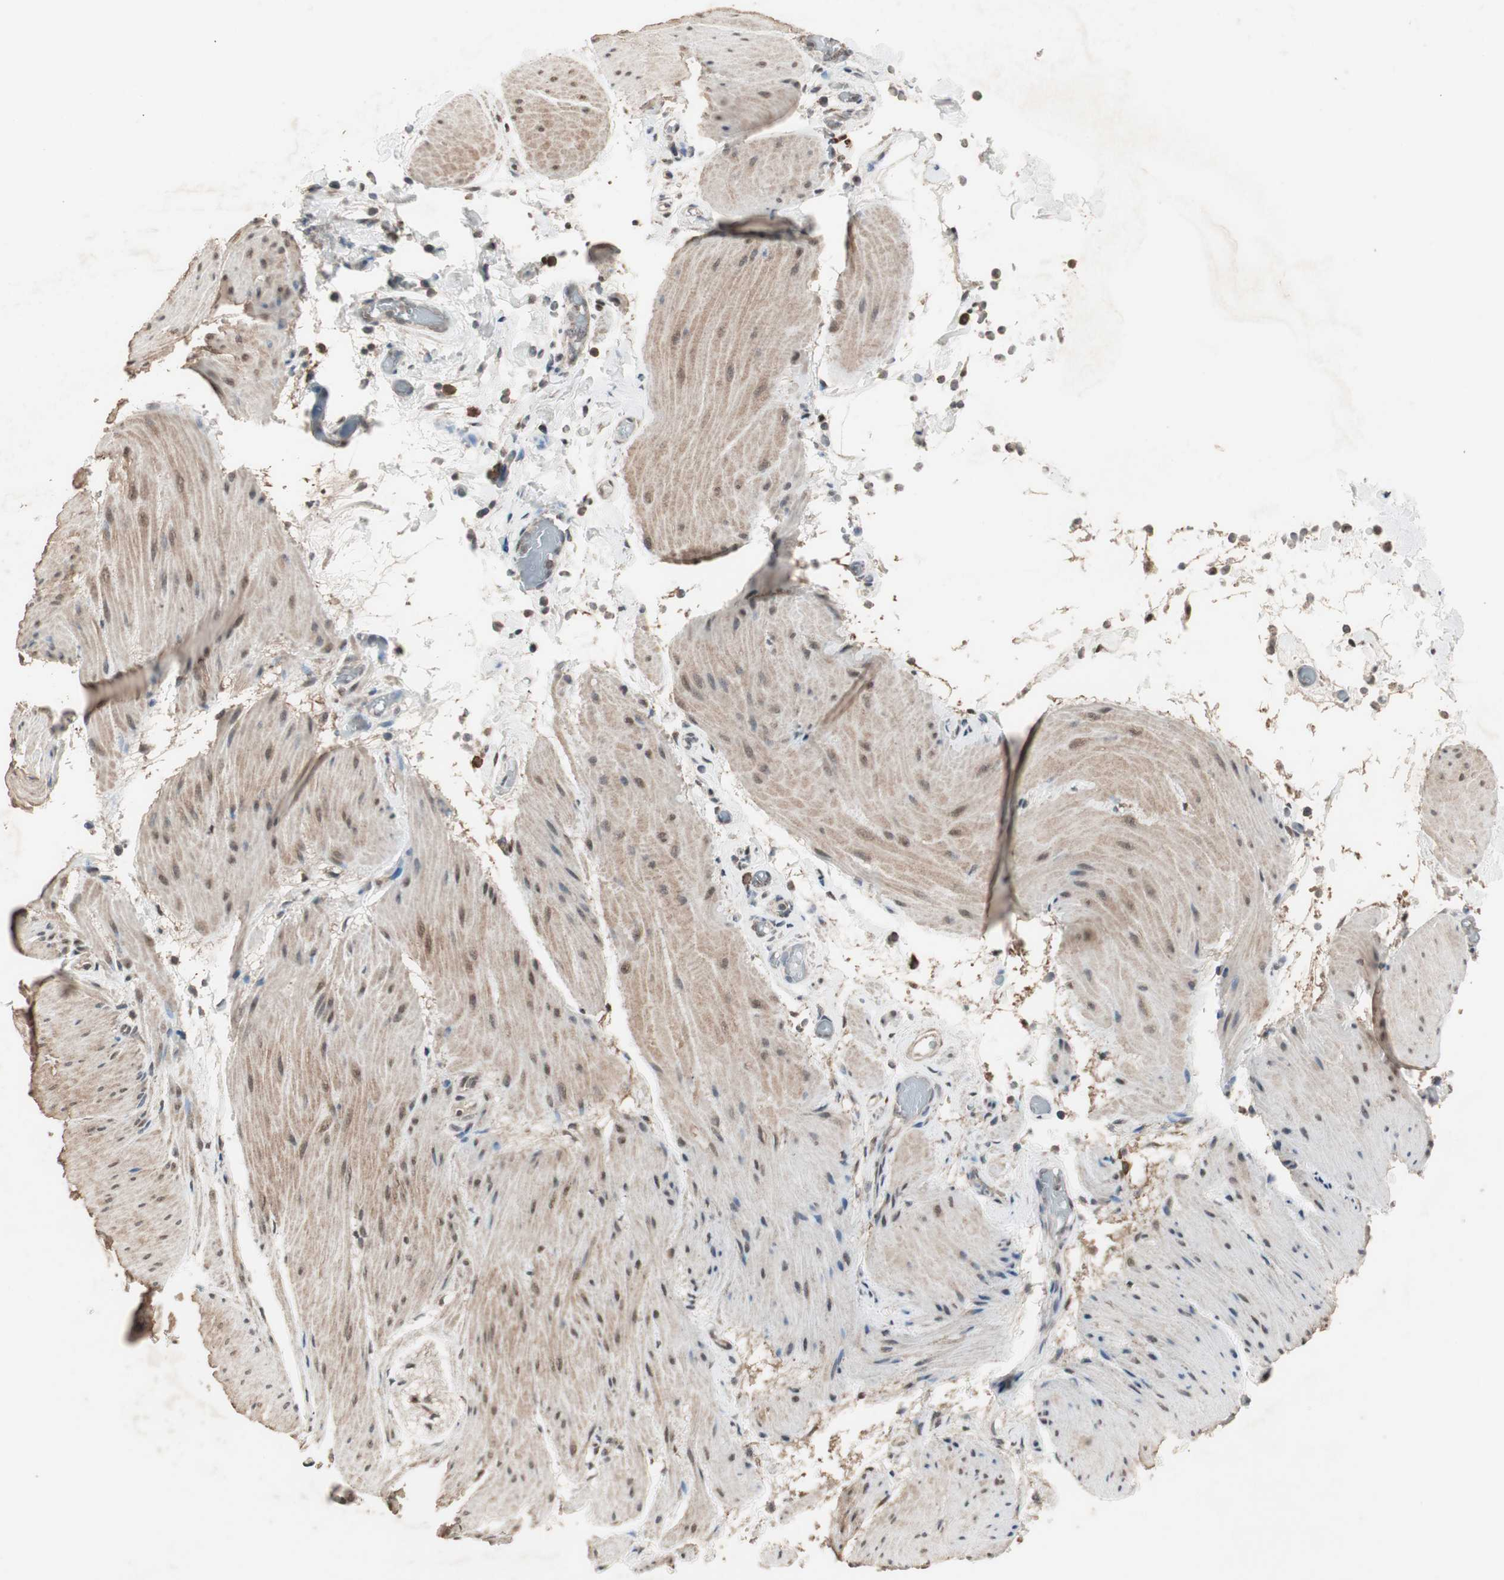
{"staining": {"intensity": "moderate", "quantity": ">75%", "location": "cytoplasmic/membranous,nuclear"}, "tissue": "smooth muscle", "cell_type": "Smooth muscle cells", "image_type": "normal", "snomed": [{"axis": "morphology", "description": "Normal tissue, NOS"}, {"axis": "topography", "description": "Smooth muscle"}, {"axis": "topography", "description": "Colon"}], "caption": "DAB immunohistochemical staining of unremarkable smooth muscle exhibits moderate cytoplasmic/membranous,nuclear protein expression in about >75% of smooth muscle cells. The staining was performed using DAB to visualize the protein expression in brown, while the nuclei were stained in blue with hematoxylin (Magnification: 20x).", "gene": "ZHX2", "patient": {"sex": "male", "age": 67}}